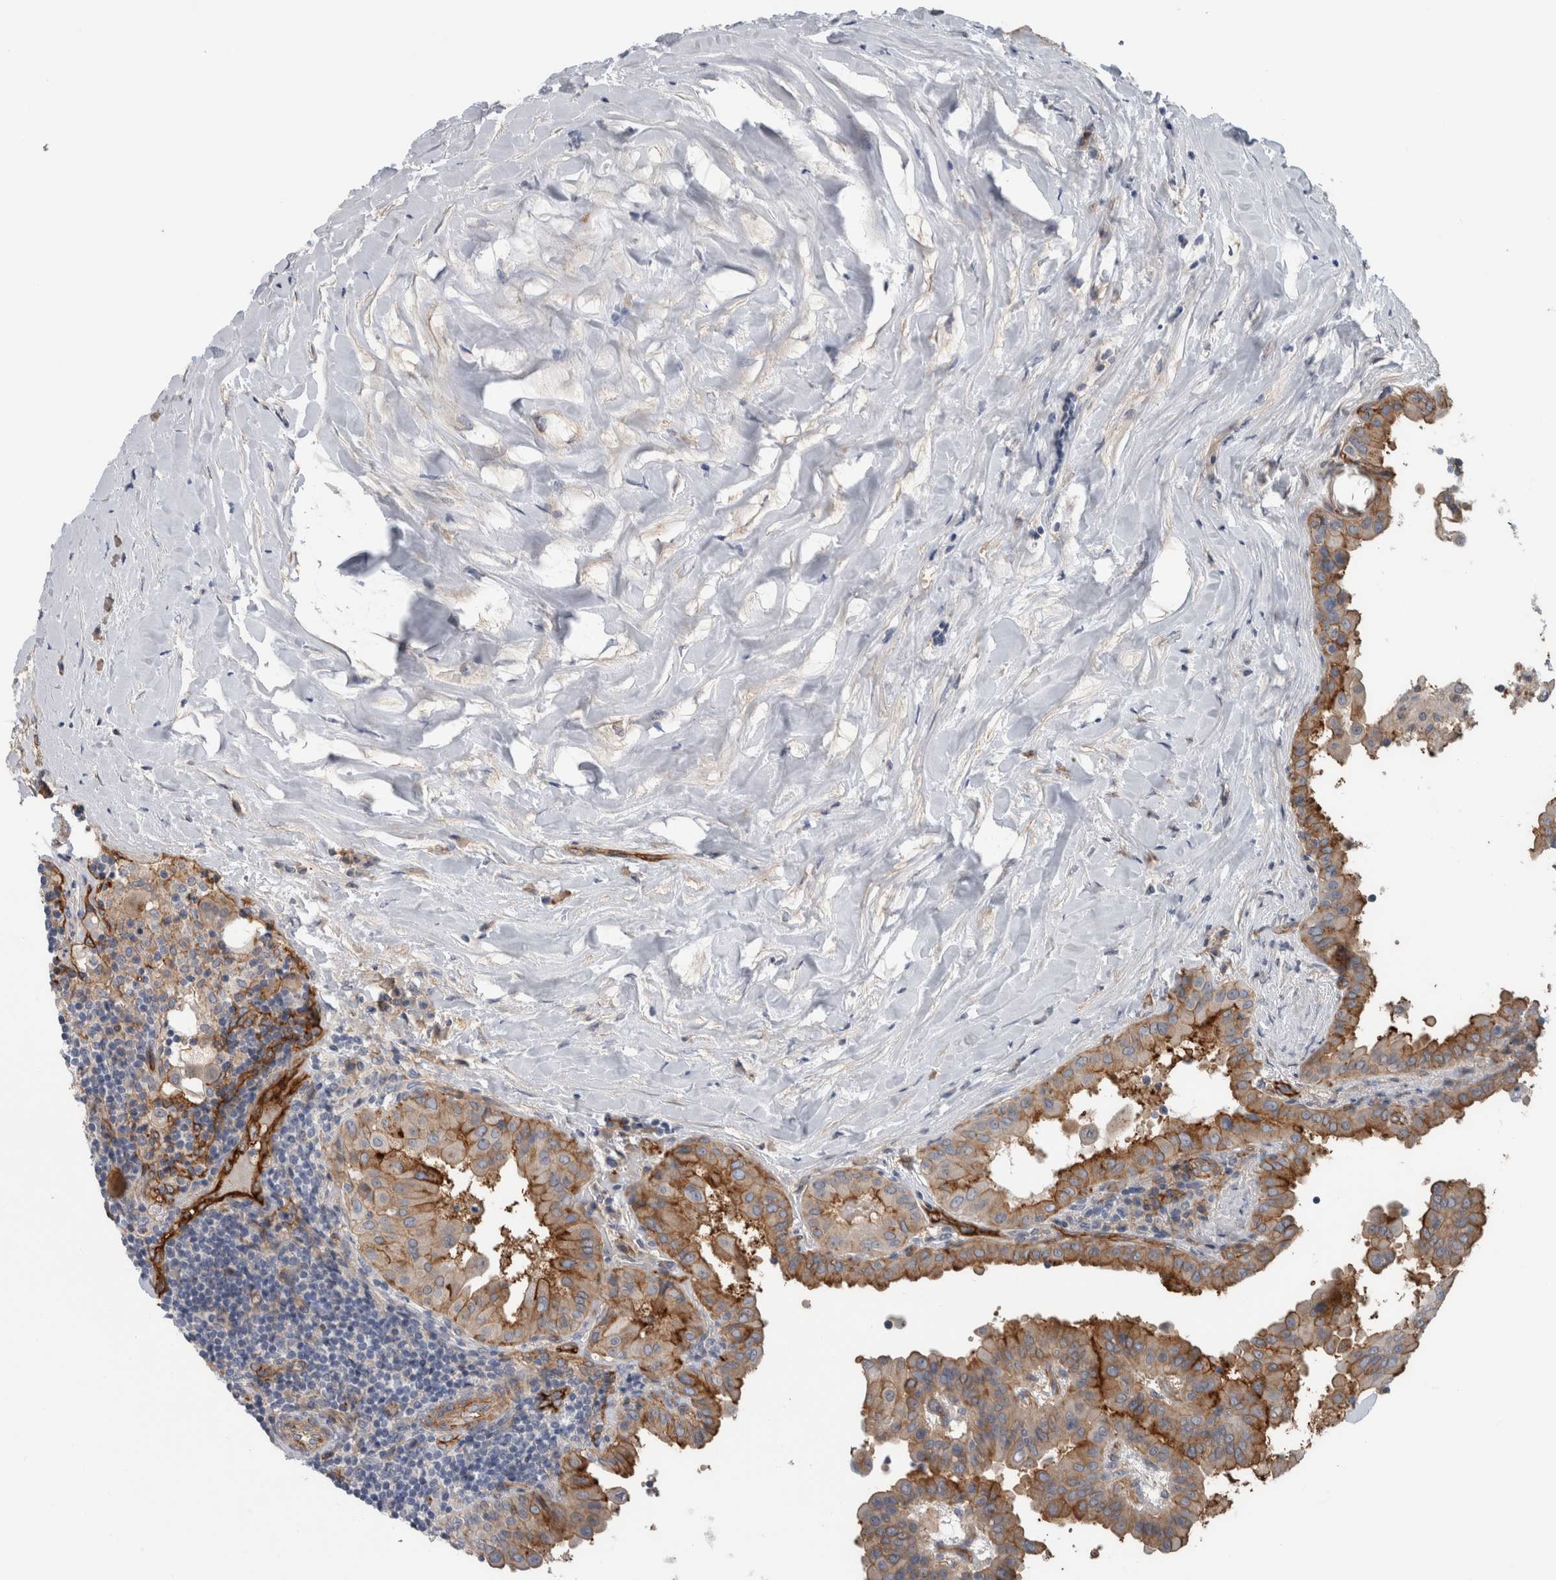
{"staining": {"intensity": "moderate", "quantity": ">75%", "location": "cytoplasmic/membranous"}, "tissue": "thyroid cancer", "cell_type": "Tumor cells", "image_type": "cancer", "snomed": [{"axis": "morphology", "description": "Papillary adenocarcinoma, NOS"}, {"axis": "topography", "description": "Thyroid gland"}], "caption": "The histopathology image exhibits a brown stain indicating the presence of a protein in the cytoplasmic/membranous of tumor cells in papillary adenocarcinoma (thyroid). Nuclei are stained in blue.", "gene": "CD59", "patient": {"sex": "male", "age": 33}}